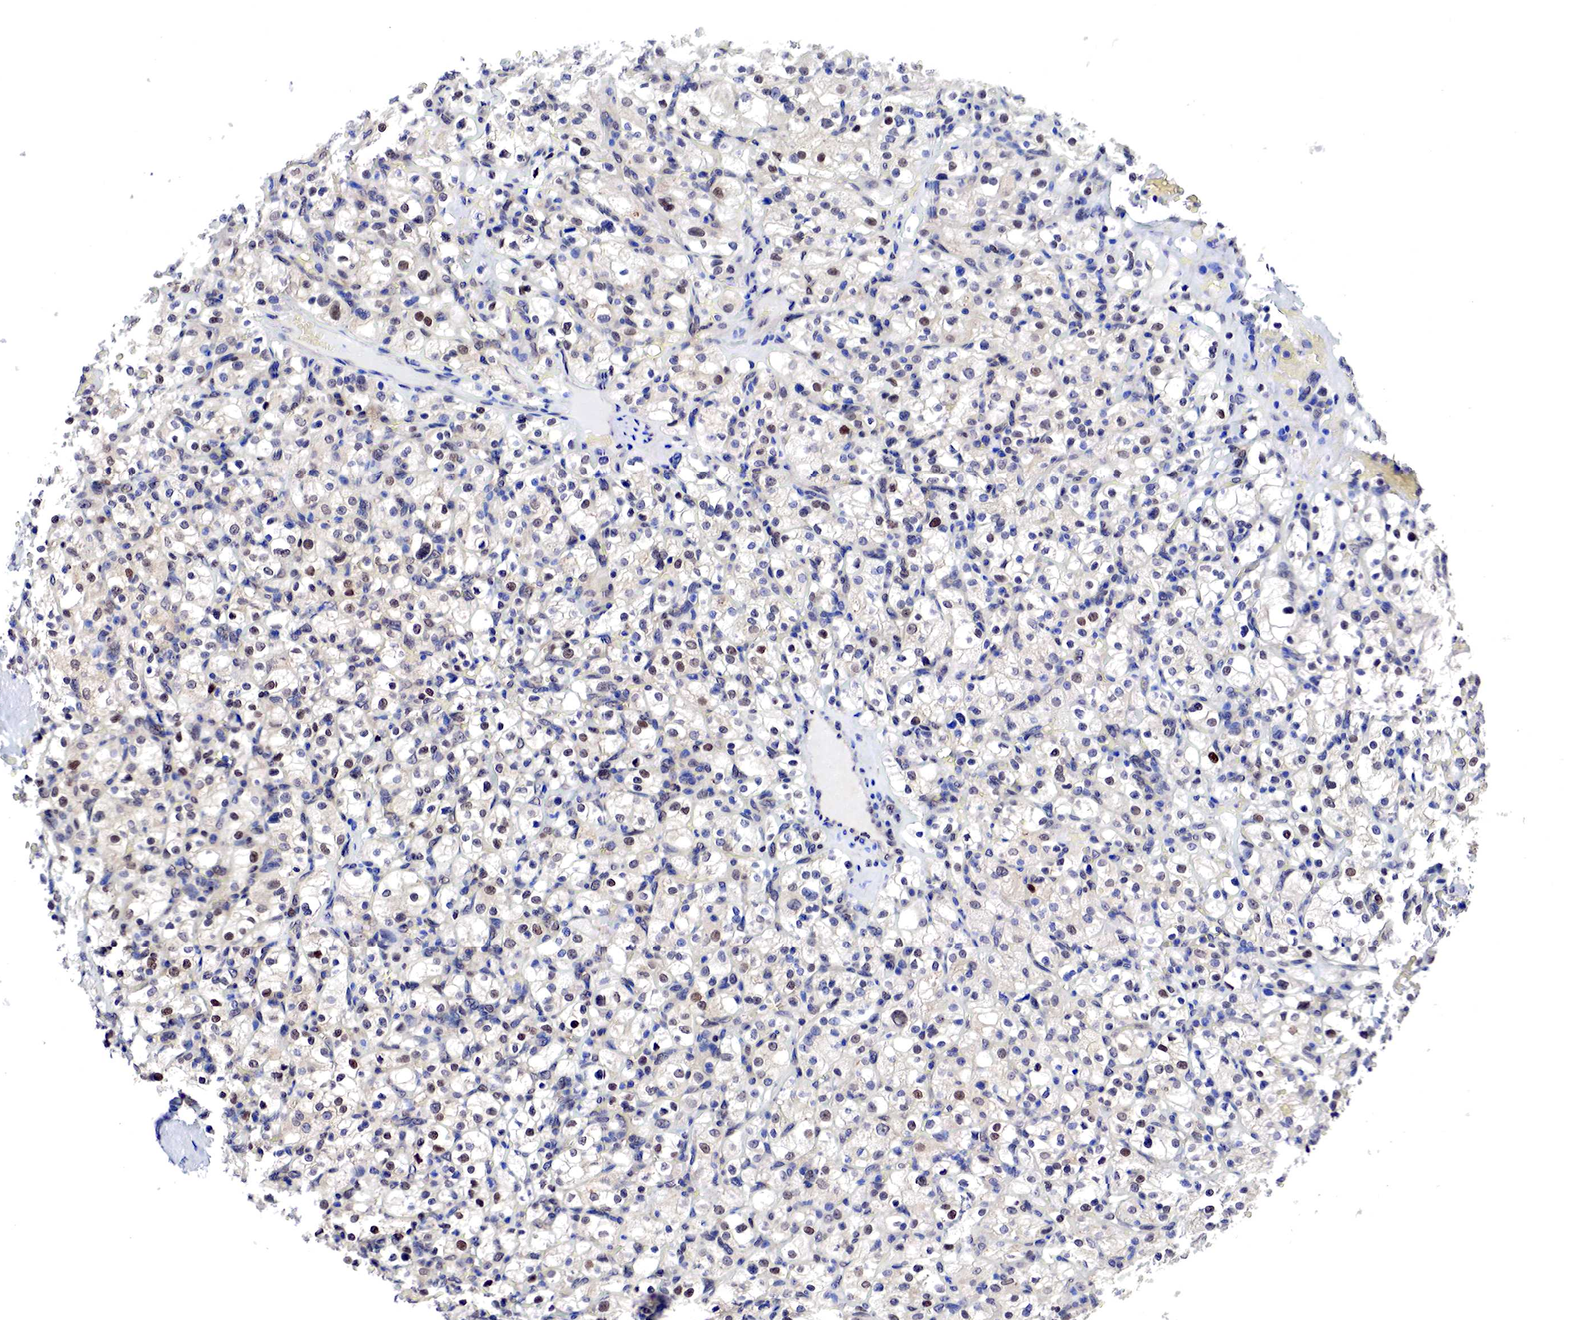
{"staining": {"intensity": "weak", "quantity": ">75%", "location": "nuclear"}, "tissue": "renal cancer", "cell_type": "Tumor cells", "image_type": "cancer", "snomed": [{"axis": "morphology", "description": "Adenocarcinoma, NOS"}, {"axis": "topography", "description": "Kidney"}], "caption": "Immunohistochemical staining of adenocarcinoma (renal) exhibits low levels of weak nuclear expression in about >75% of tumor cells. (brown staining indicates protein expression, while blue staining denotes nuclei).", "gene": "PABIR2", "patient": {"sex": "female", "age": 83}}